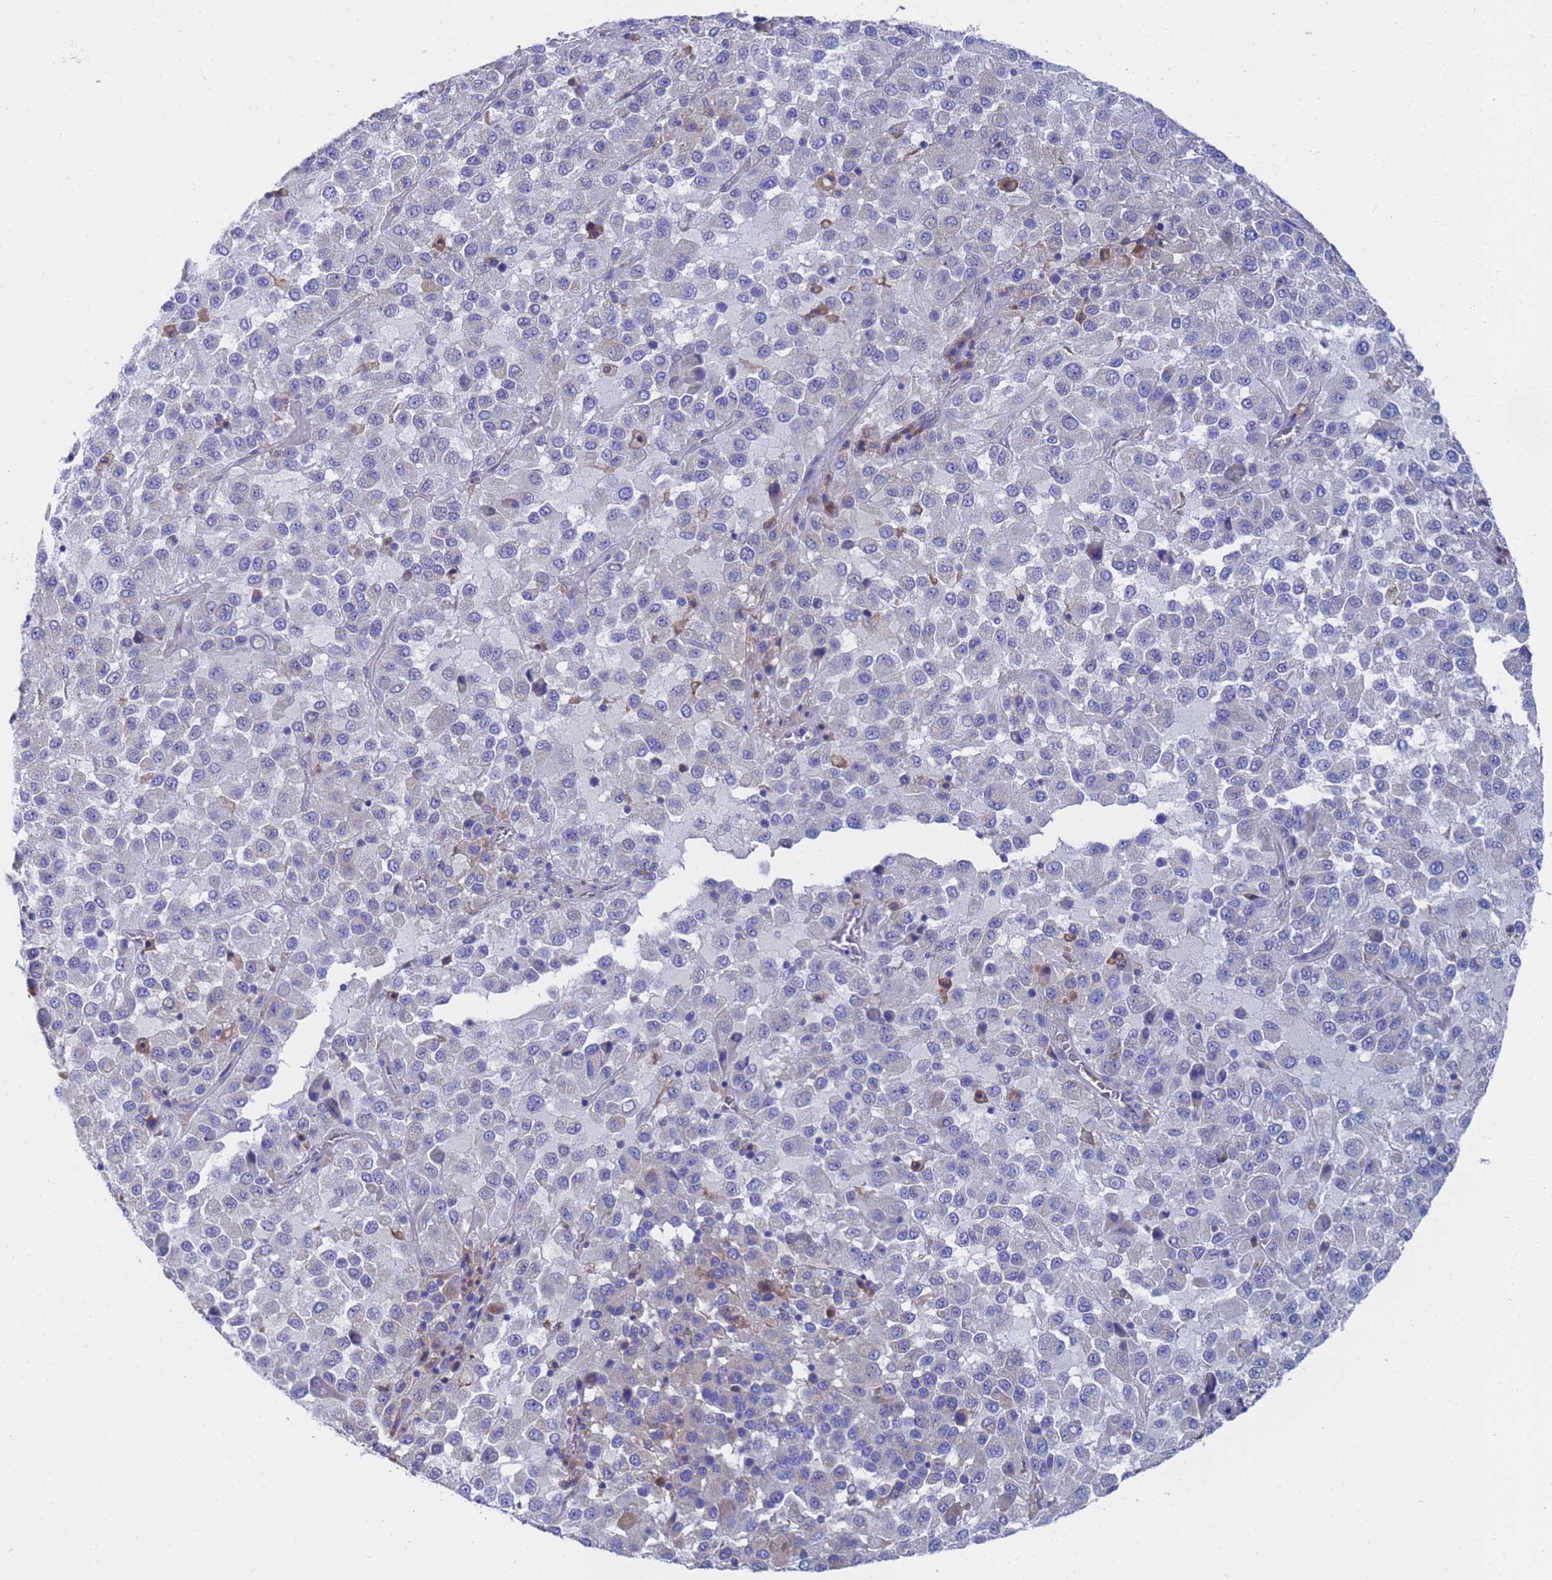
{"staining": {"intensity": "negative", "quantity": "none", "location": "none"}, "tissue": "melanoma", "cell_type": "Tumor cells", "image_type": "cancer", "snomed": [{"axis": "morphology", "description": "Malignant melanoma, Metastatic site"}, {"axis": "topography", "description": "Lung"}], "caption": "IHC of human malignant melanoma (metastatic site) exhibits no expression in tumor cells.", "gene": "TM4SF4", "patient": {"sex": "male", "age": 64}}